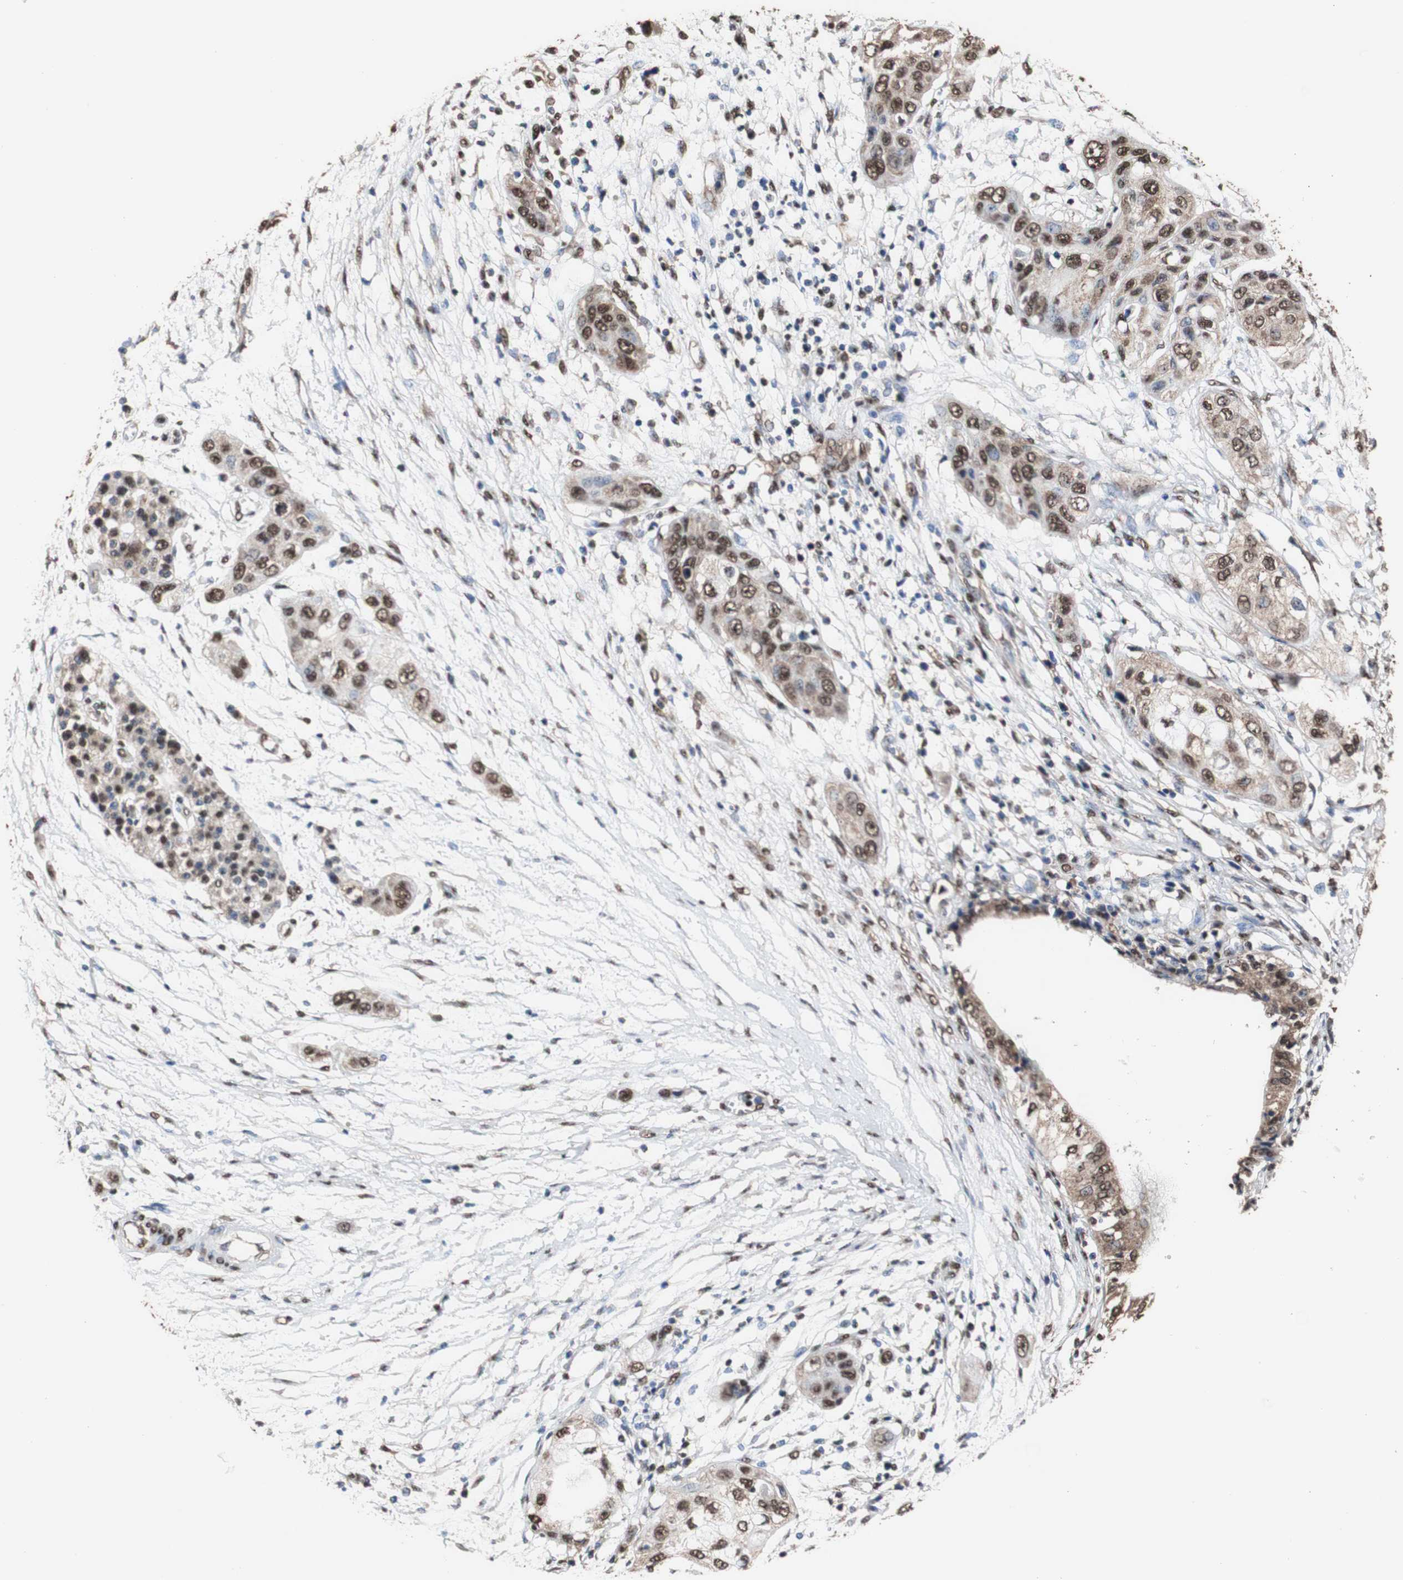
{"staining": {"intensity": "moderate", "quantity": ">75%", "location": "cytoplasmic/membranous,nuclear"}, "tissue": "pancreatic cancer", "cell_type": "Tumor cells", "image_type": "cancer", "snomed": [{"axis": "morphology", "description": "Adenocarcinoma, NOS"}, {"axis": "topography", "description": "Pancreas"}], "caption": "Moderate cytoplasmic/membranous and nuclear positivity is appreciated in about >75% of tumor cells in pancreatic cancer (adenocarcinoma). Nuclei are stained in blue.", "gene": "PIDD1", "patient": {"sex": "female", "age": 70}}